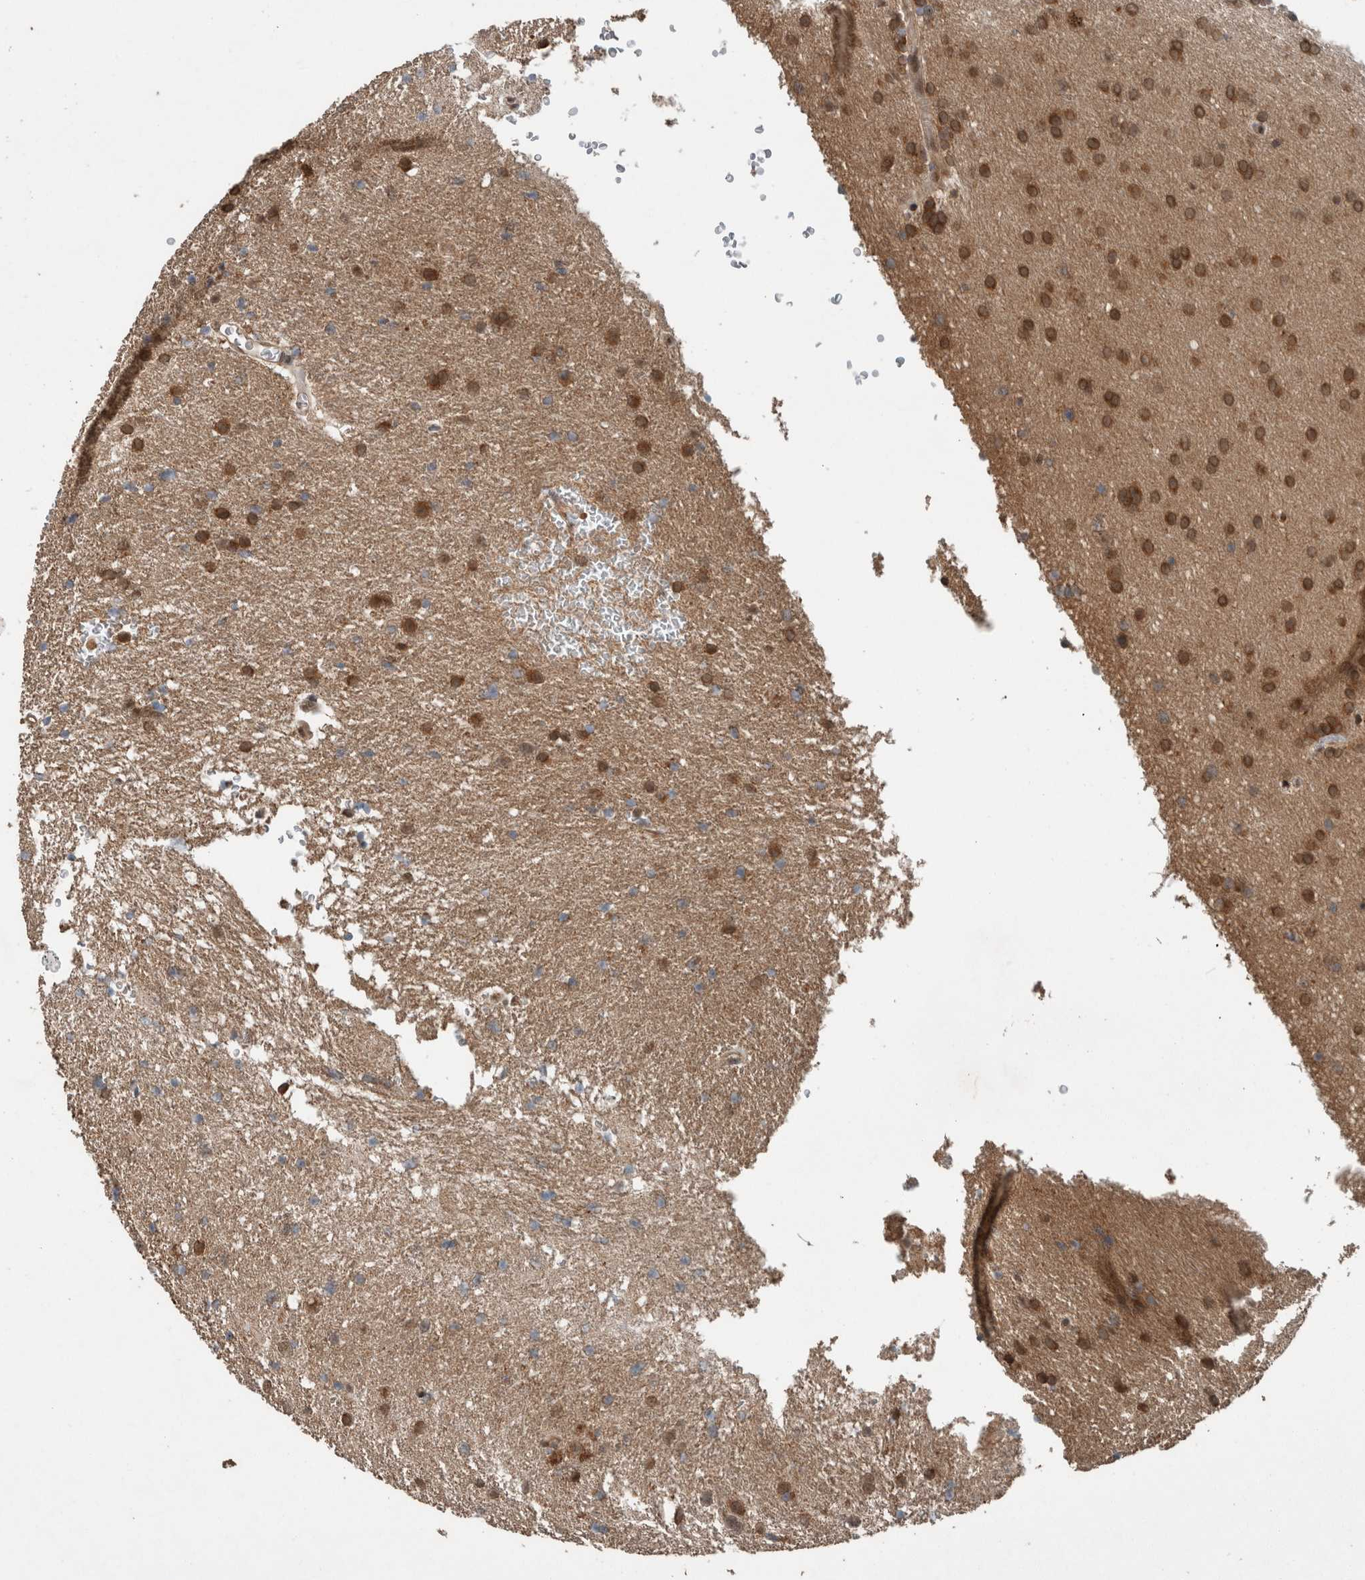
{"staining": {"intensity": "moderate", "quantity": ">75%", "location": "cytoplasmic/membranous"}, "tissue": "glioma", "cell_type": "Tumor cells", "image_type": "cancer", "snomed": [{"axis": "morphology", "description": "Glioma, malignant, Low grade"}, {"axis": "topography", "description": "Brain"}], "caption": "Moderate cytoplasmic/membranous positivity for a protein is identified in about >75% of tumor cells of malignant glioma (low-grade) using immunohistochemistry (IHC).", "gene": "MYO1E", "patient": {"sex": "female", "age": 37}}